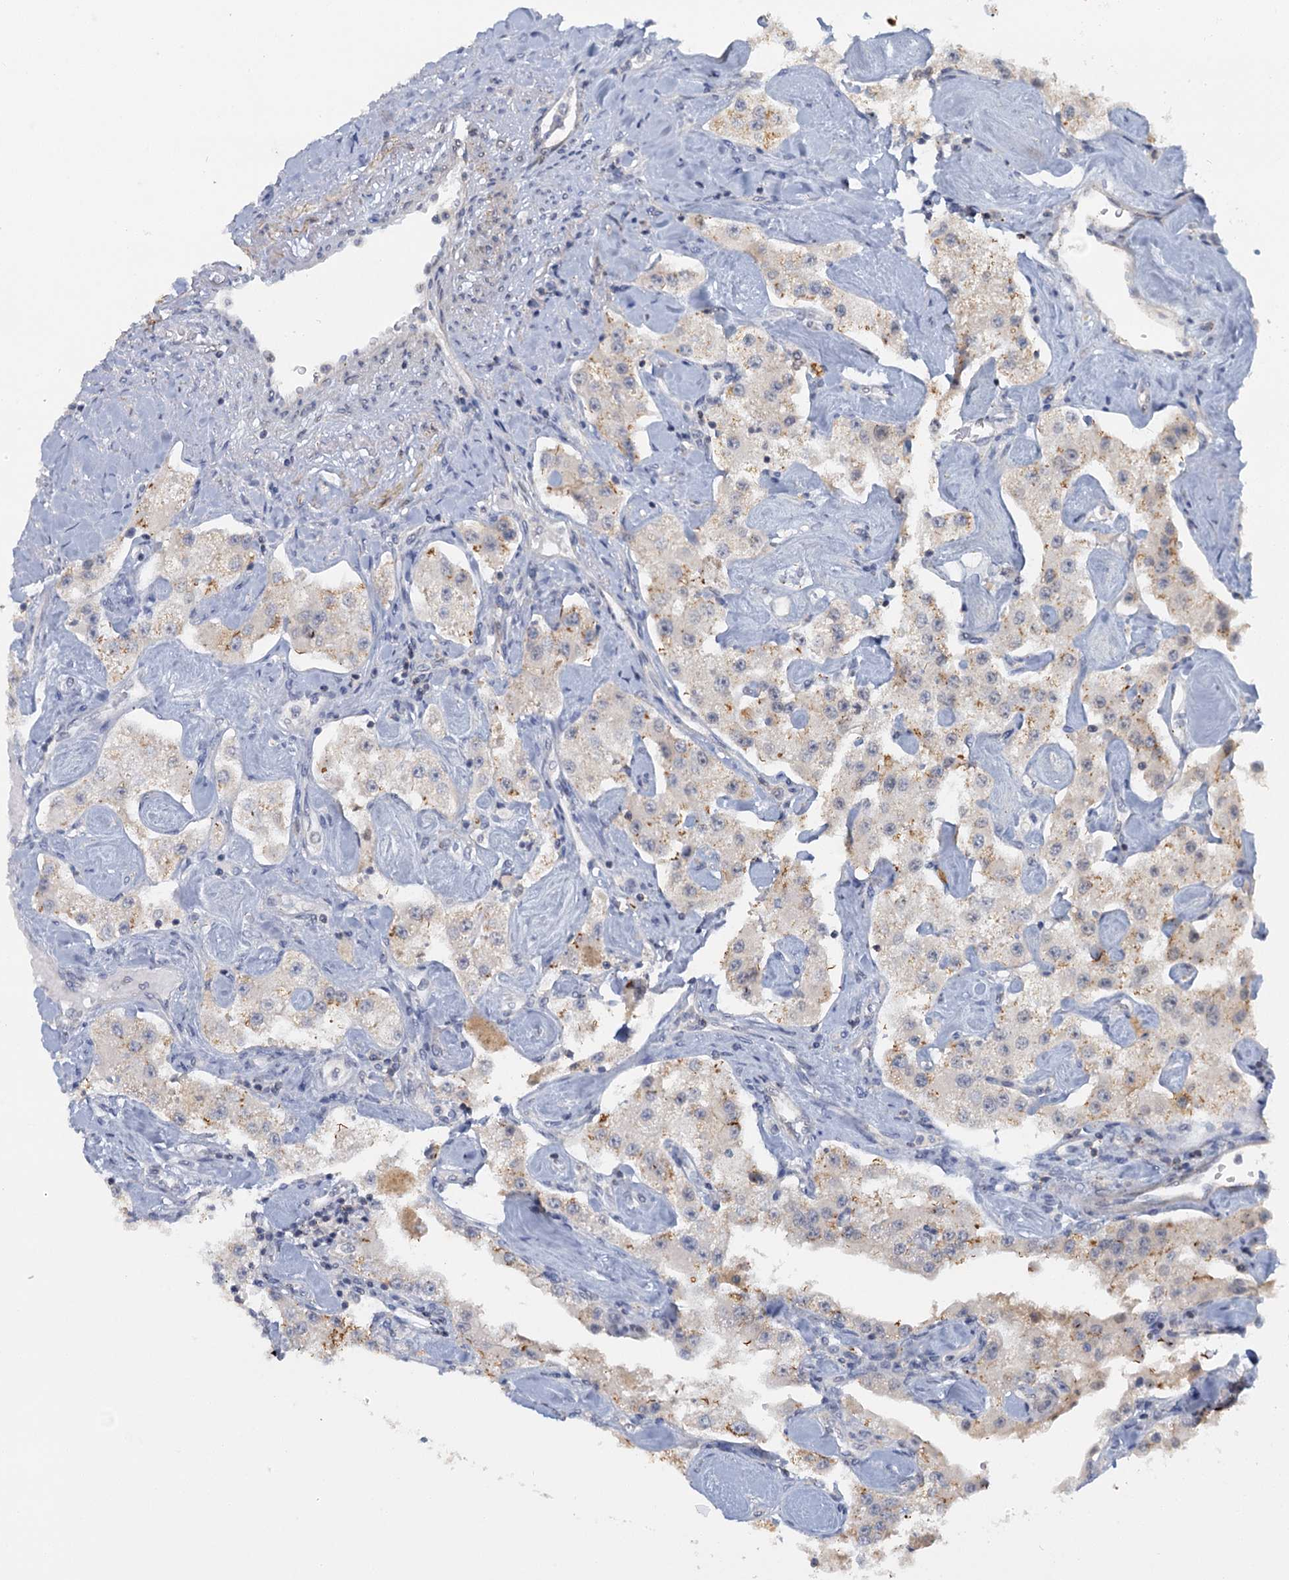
{"staining": {"intensity": "weak", "quantity": "25%-75%", "location": "cytoplasmic/membranous"}, "tissue": "carcinoid", "cell_type": "Tumor cells", "image_type": "cancer", "snomed": [{"axis": "morphology", "description": "Carcinoid, malignant, NOS"}, {"axis": "topography", "description": "Pancreas"}], "caption": "This photomicrograph demonstrates carcinoid stained with IHC to label a protein in brown. The cytoplasmic/membranous of tumor cells show weak positivity for the protein. Nuclei are counter-stained blue.", "gene": "GPATCH11", "patient": {"sex": "male", "age": 41}}